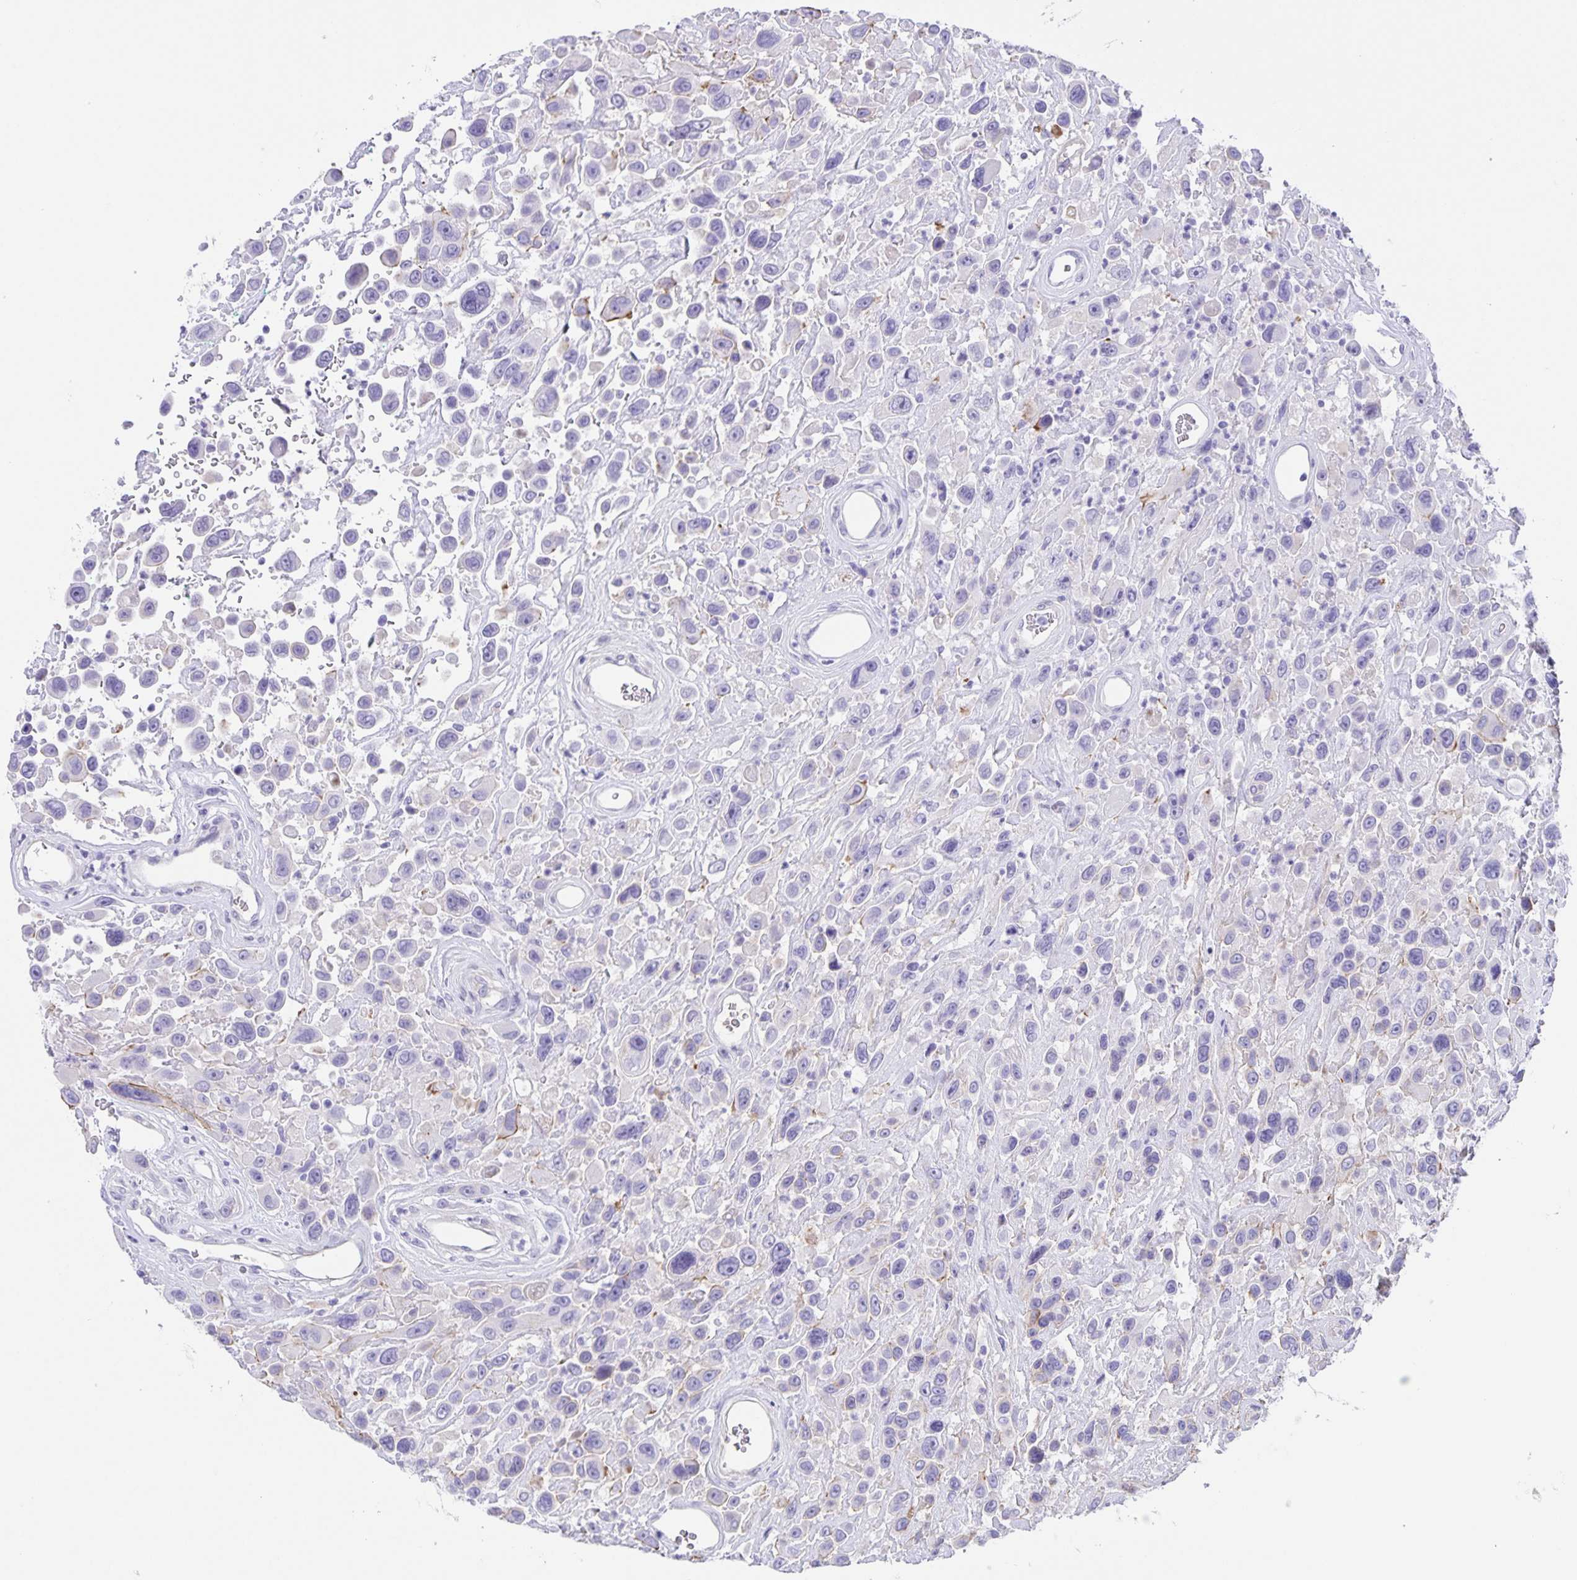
{"staining": {"intensity": "negative", "quantity": "none", "location": "none"}, "tissue": "urothelial cancer", "cell_type": "Tumor cells", "image_type": "cancer", "snomed": [{"axis": "morphology", "description": "Urothelial carcinoma, High grade"}, {"axis": "topography", "description": "Urinary bladder"}], "caption": "Immunohistochemistry histopathology image of urothelial cancer stained for a protein (brown), which exhibits no staining in tumor cells.", "gene": "UBQLN3", "patient": {"sex": "male", "age": 53}}